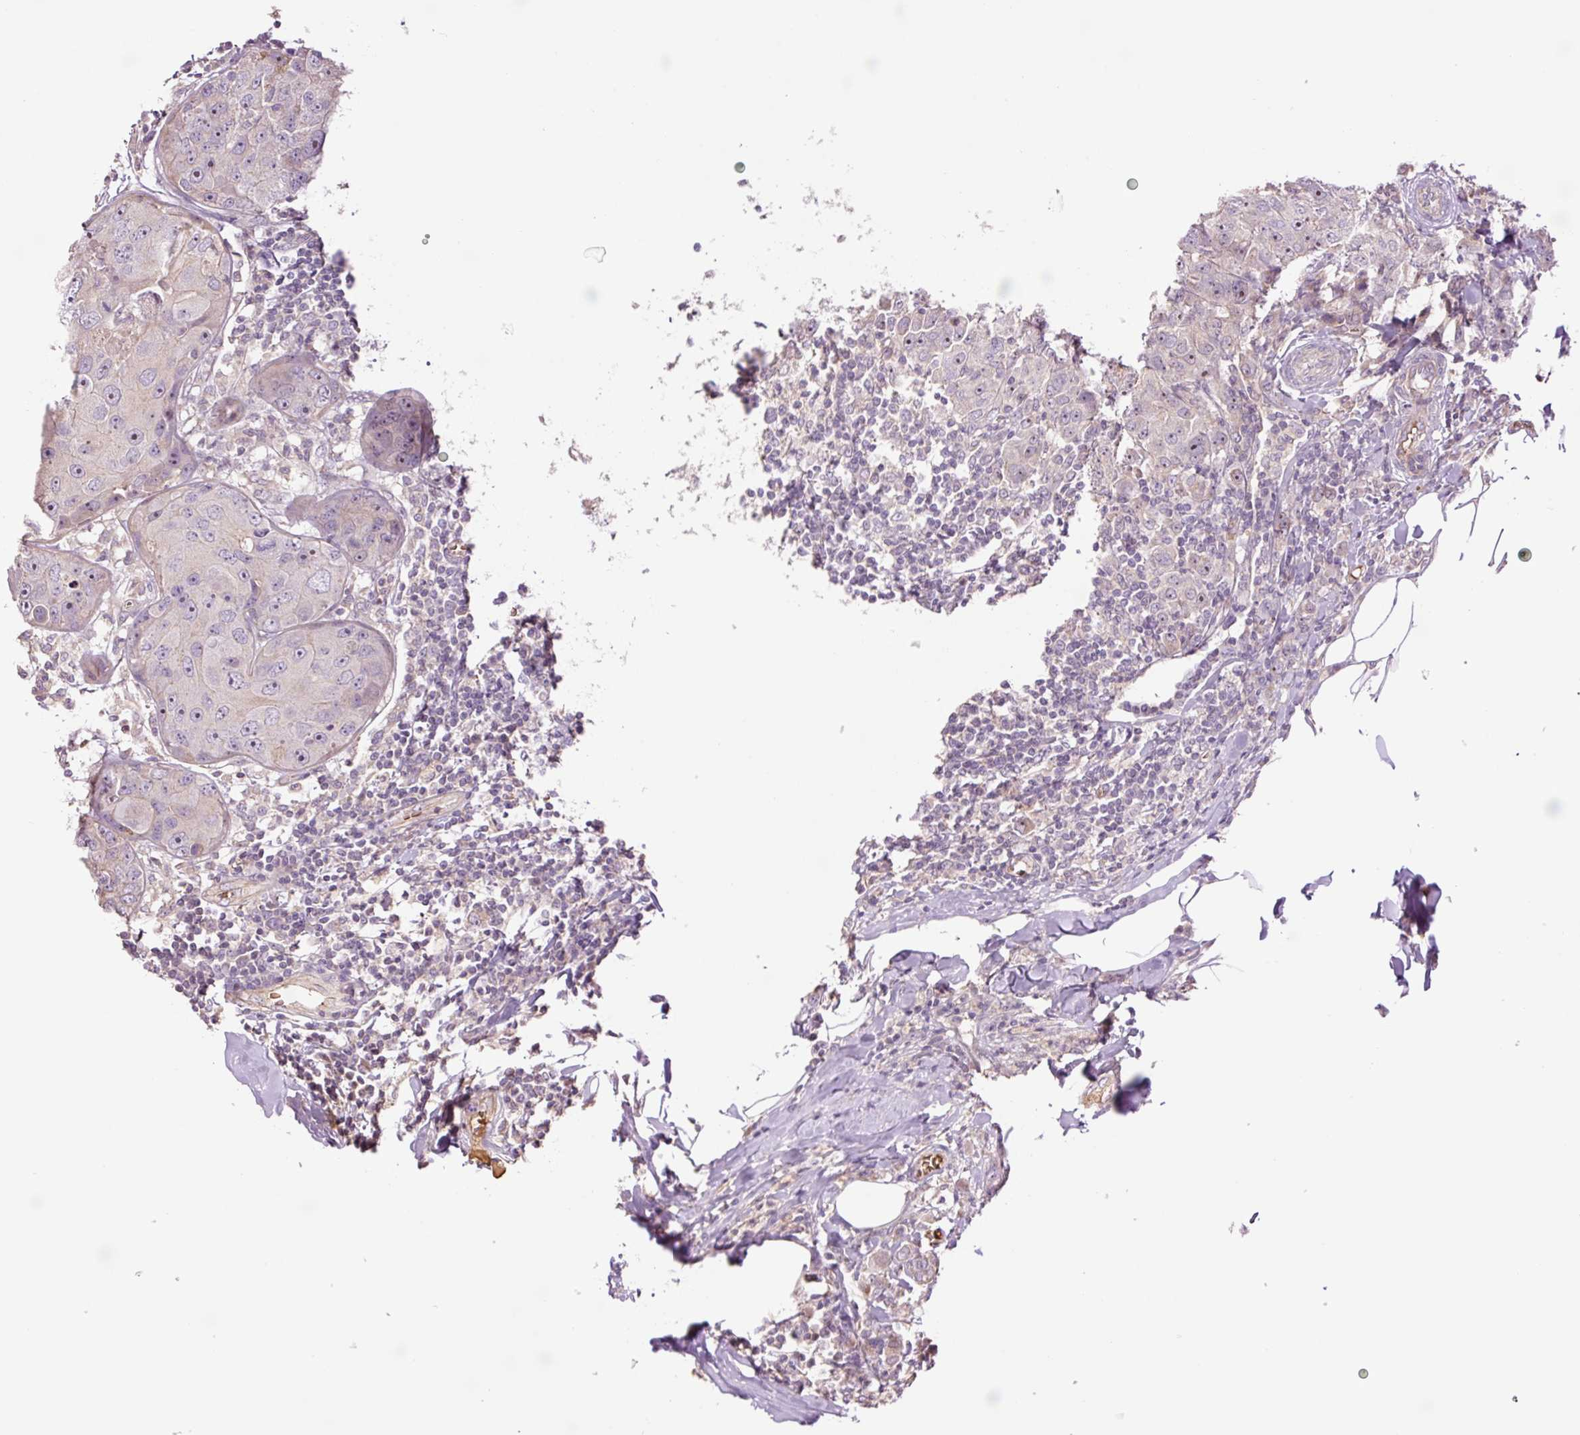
{"staining": {"intensity": "negative", "quantity": "none", "location": "none"}, "tissue": "breast cancer", "cell_type": "Tumor cells", "image_type": "cancer", "snomed": [{"axis": "morphology", "description": "Duct carcinoma"}, {"axis": "topography", "description": "Breast"}], "caption": "Tumor cells are negative for brown protein staining in breast invasive ductal carcinoma.", "gene": "TMEM235", "patient": {"sex": "female", "age": 43}}